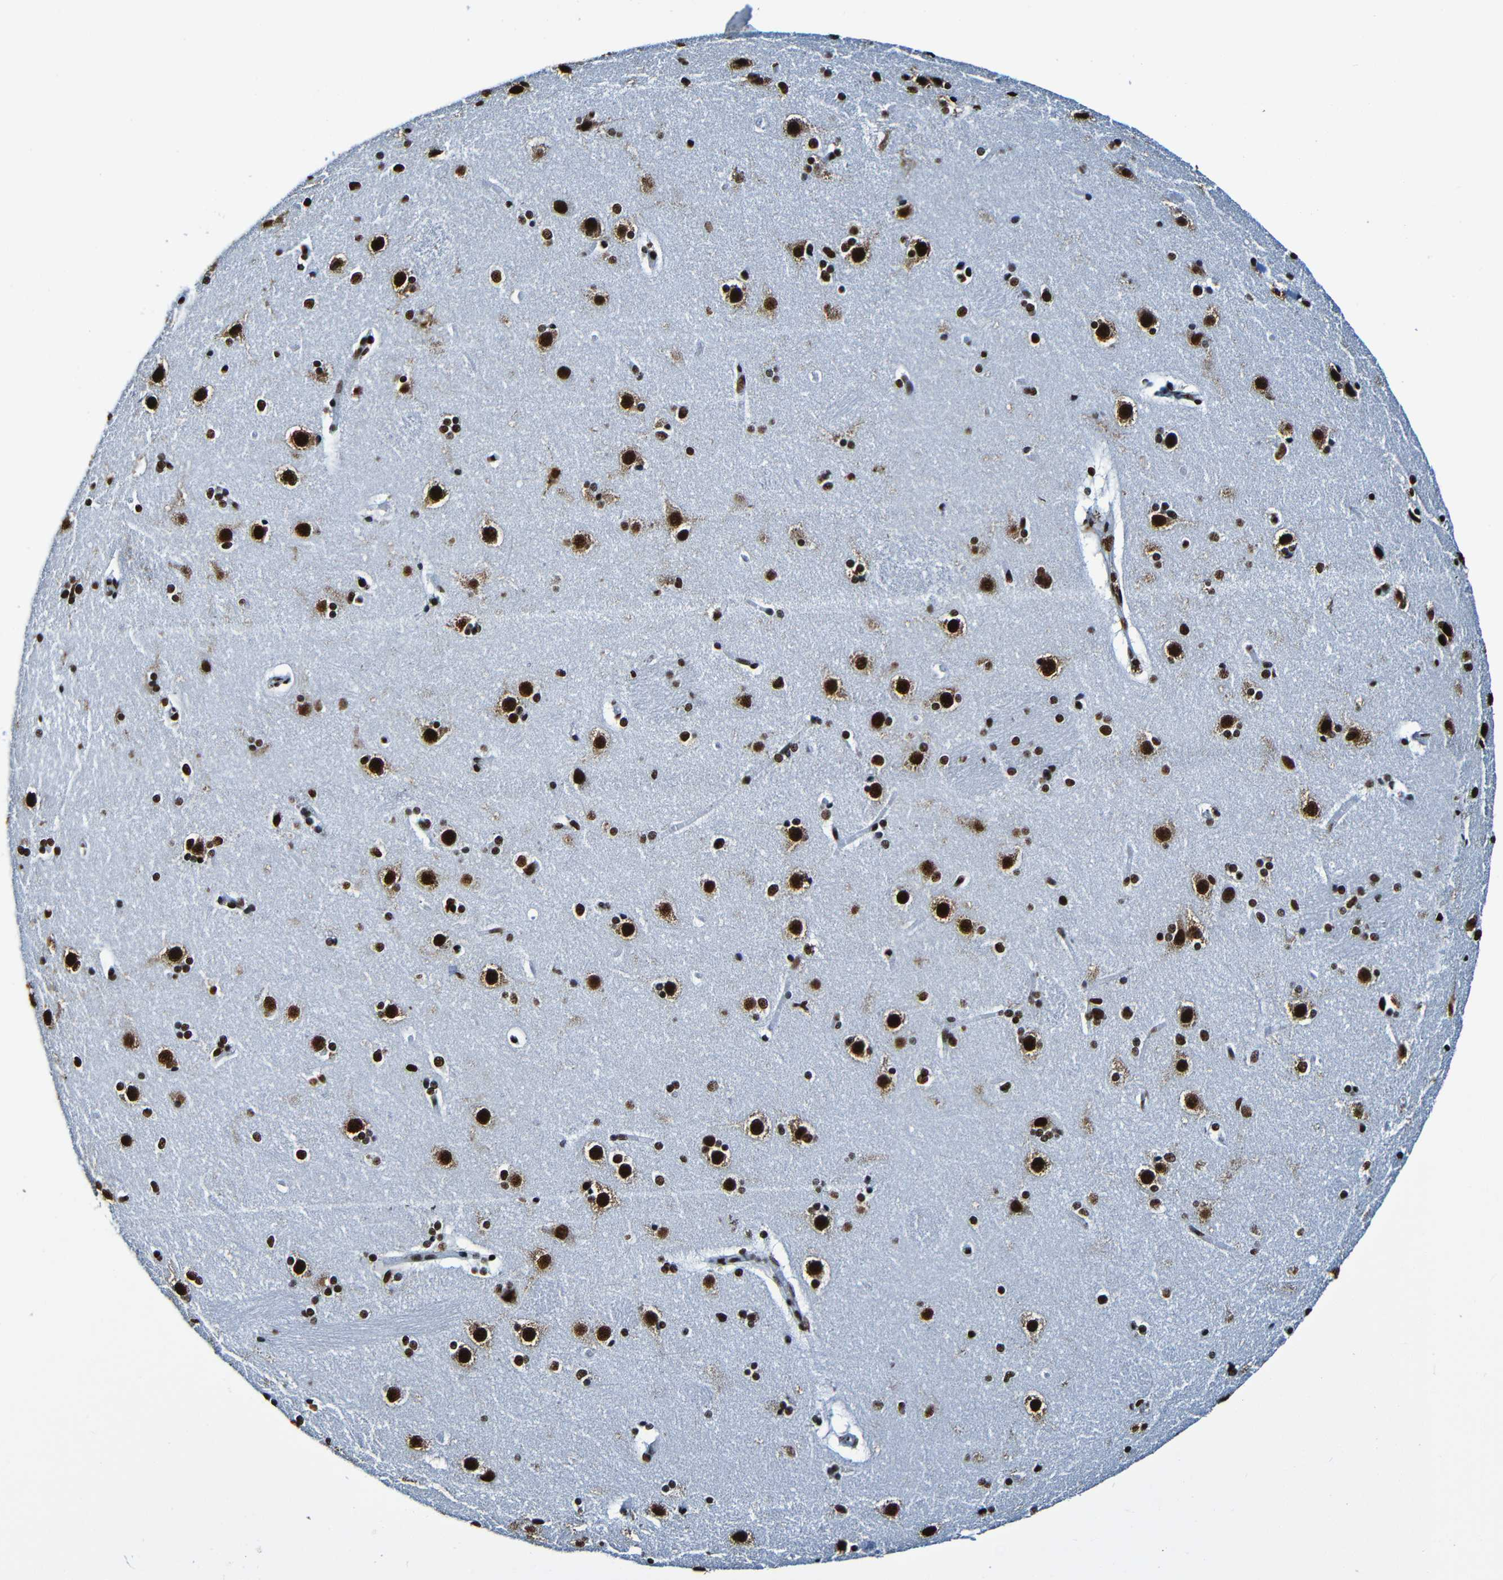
{"staining": {"intensity": "strong", "quantity": ">75%", "location": "nuclear"}, "tissue": "caudate", "cell_type": "Glial cells", "image_type": "normal", "snomed": [{"axis": "morphology", "description": "Normal tissue, NOS"}, {"axis": "topography", "description": "Lateral ventricle wall"}], "caption": "A brown stain shows strong nuclear staining of a protein in glial cells of benign caudate. Using DAB (brown) and hematoxylin (blue) stains, captured at high magnification using brightfield microscopy.", "gene": "SRSF3", "patient": {"sex": "female", "age": 19}}